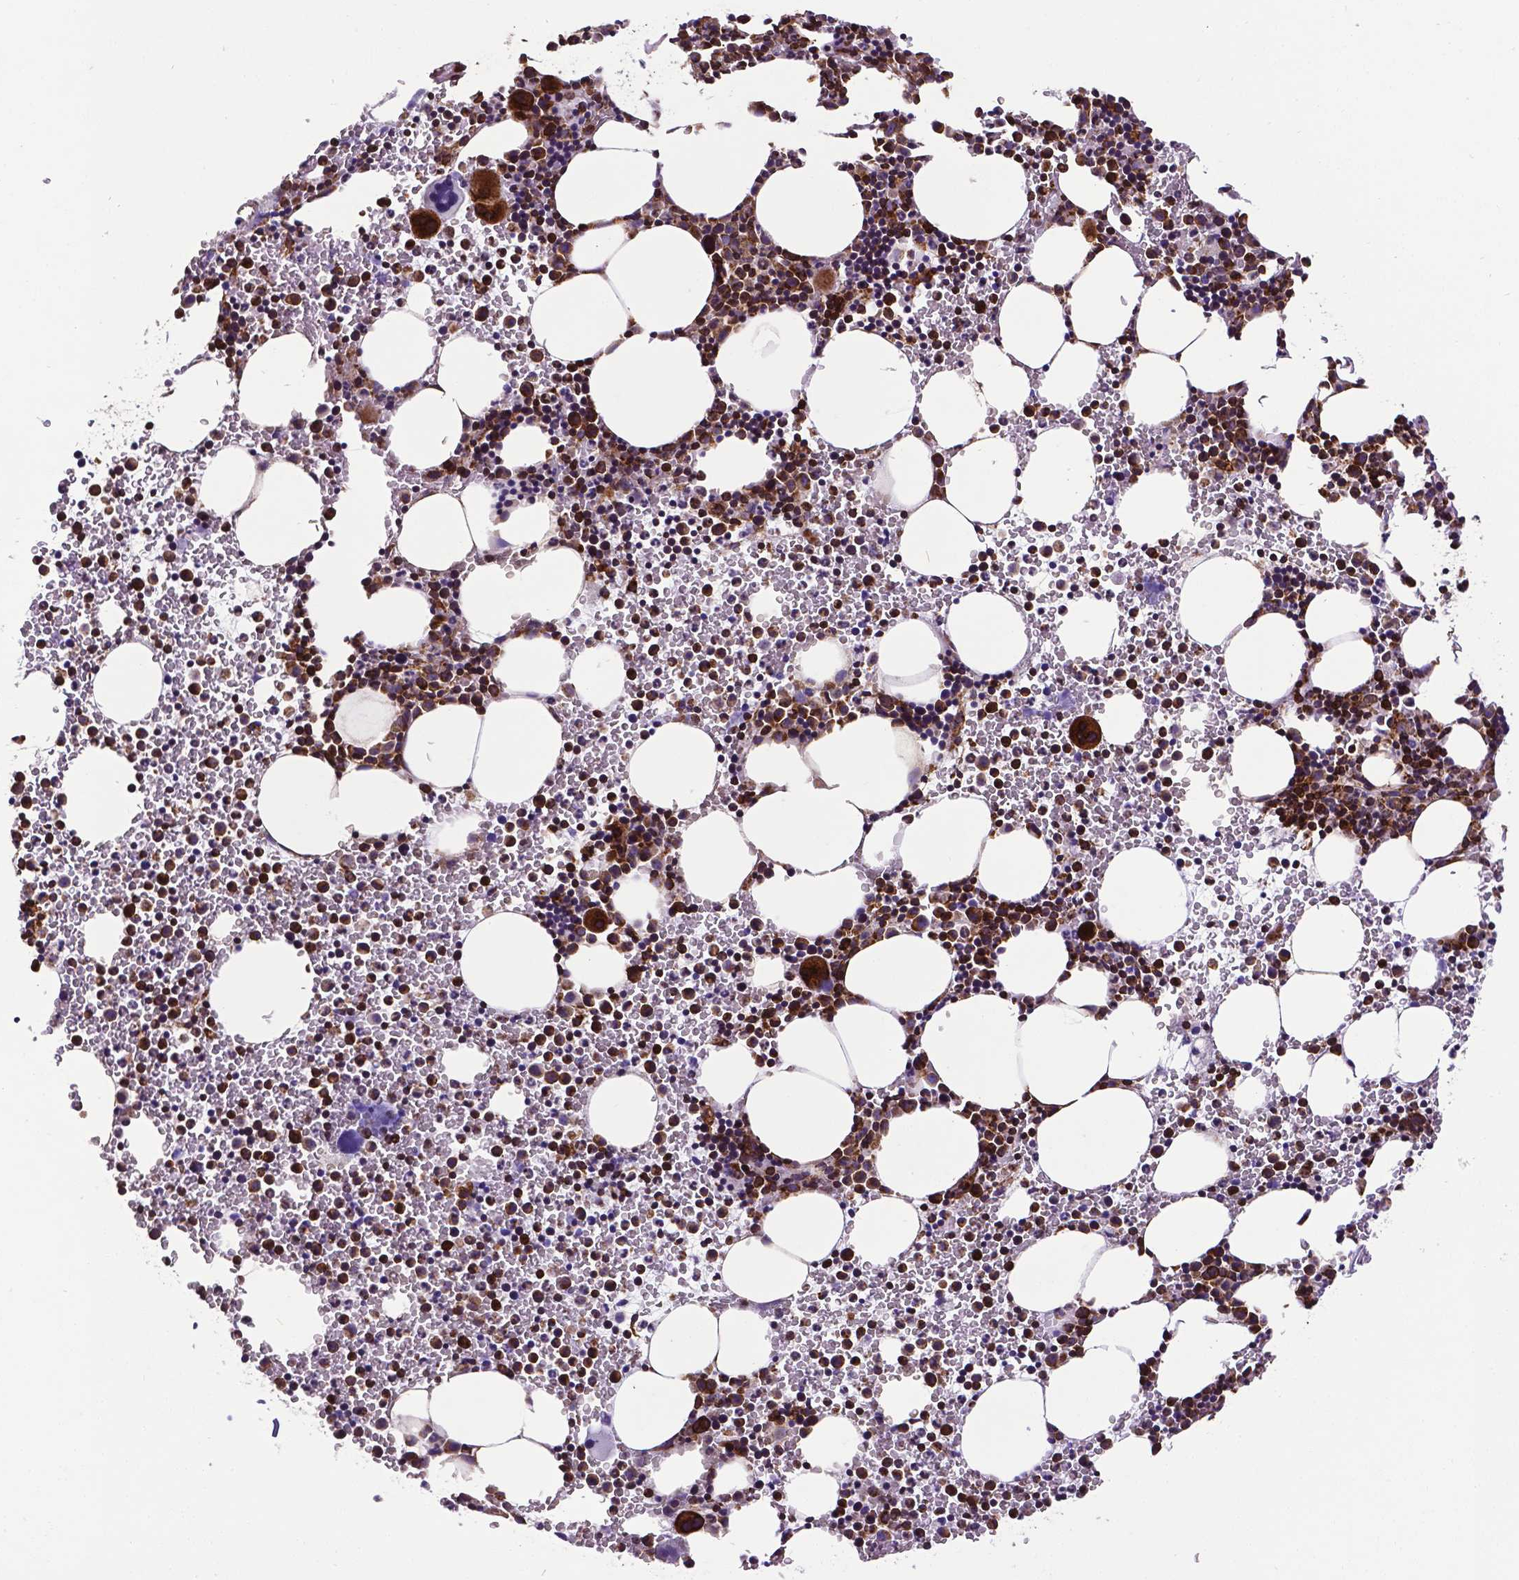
{"staining": {"intensity": "strong", "quantity": ">75%", "location": "cytoplasmic/membranous"}, "tissue": "bone marrow", "cell_type": "Hematopoietic cells", "image_type": "normal", "snomed": [{"axis": "morphology", "description": "Normal tissue, NOS"}, {"axis": "topography", "description": "Bone marrow"}], "caption": "Immunohistochemical staining of normal bone marrow shows high levels of strong cytoplasmic/membranous positivity in about >75% of hematopoietic cells.", "gene": "MTDH", "patient": {"sex": "male", "age": 58}}